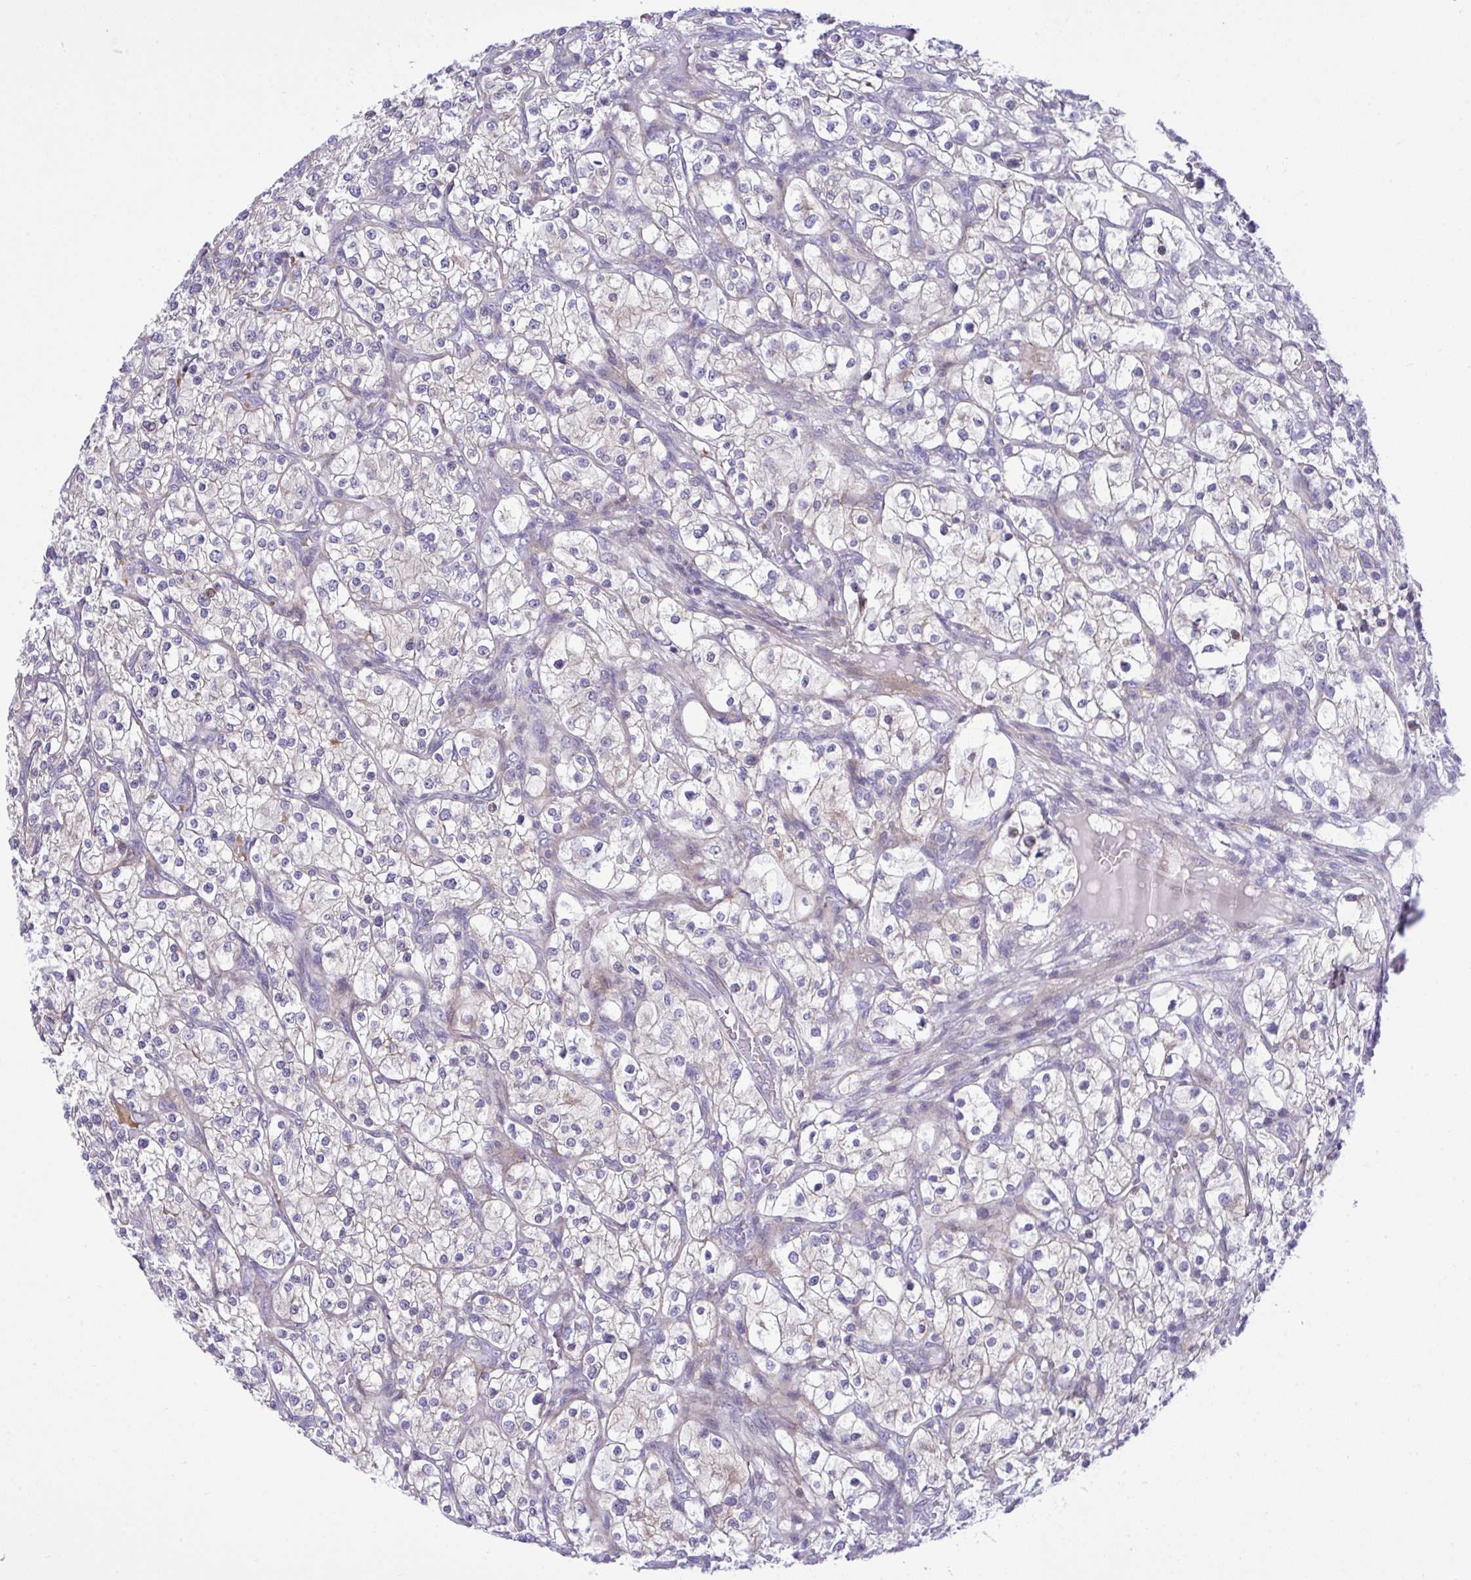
{"staining": {"intensity": "negative", "quantity": "none", "location": "none"}, "tissue": "renal cancer", "cell_type": "Tumor cells", "image_type": "cancer", "snomed": [{"axis": "morphology", "description": "Adenocarcinoma, NOS"}, {"axis": "topography", "description": "Kidney"}], "caption": "Immunohistochemistry histopathology image of neoplastic tissue: human adenocarcinoma (renal) stained with DAB (3,3'-diaminobenzidine) displays no significant protein positivity in tumor cells.", "gene": "WDR97", "patient": {"sex": "male", "age": 80}}